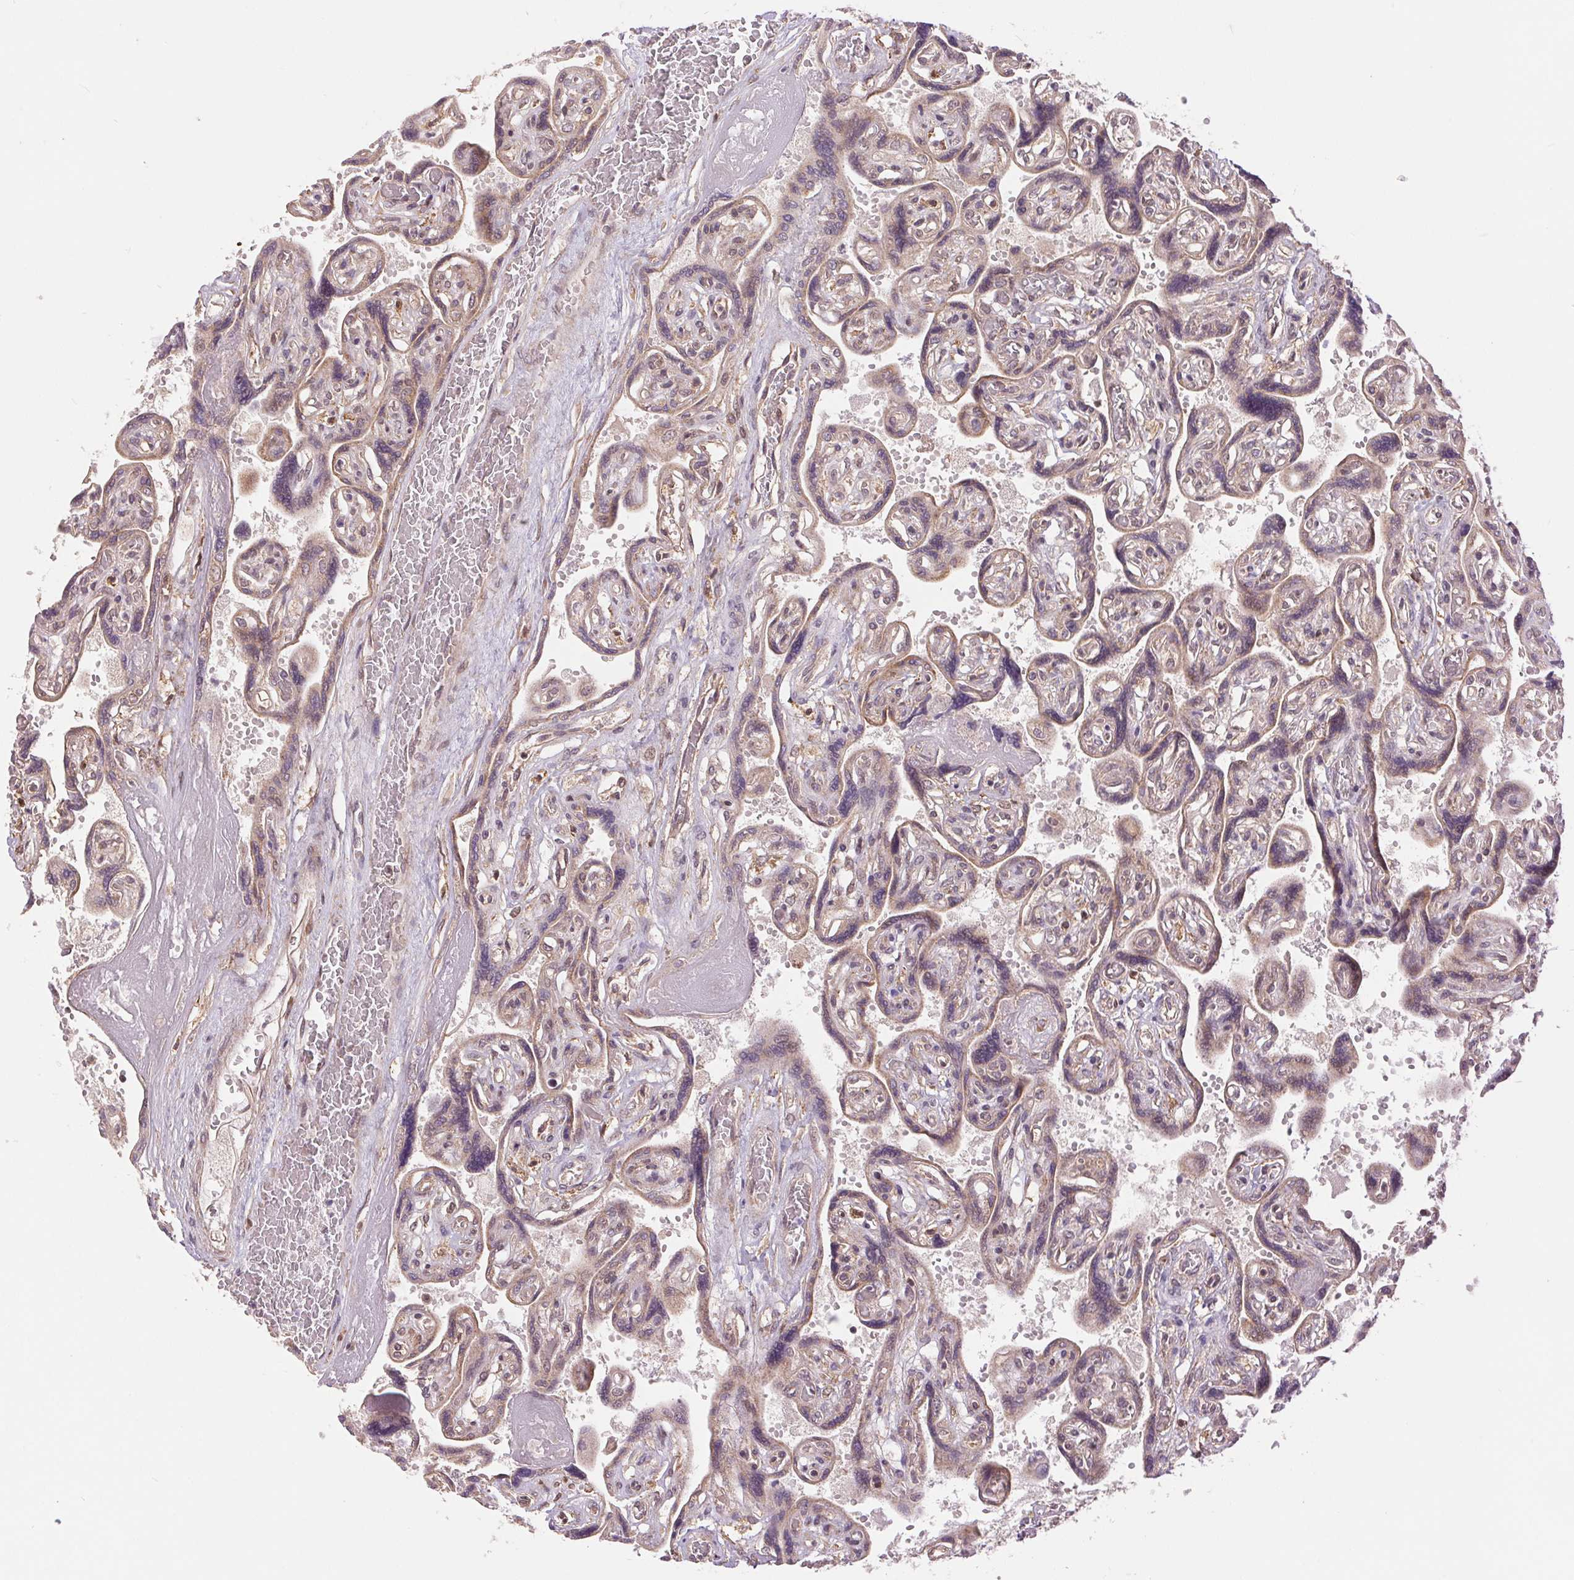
{"staining": {"intensity": "moderate", "quantity": ">75%", "location": "cytoplasmic/membranous,nuclear"}, "tissue": "placenta", "cell_type": "Decidual cells", "image_type": "normal", "snomed": [{"axis": "morphology", "description": "Normal tissue, NOS"}, {"axis": "topography", "description": "Placenta"}], "caption": "Immunohistochemistry (DAB) staining of unremarkable human placenta displays moderate cytoplasmic/membranous,nuclear protein staining in approximately >75% of decidual cells. The staining was performed using DAB (3,3'-diaminobenzidine), with brown indicating positive protein expression. Nuclei are stained blue with hematoxylin.", "gene": "BTF3L4", "patient": {"sex": "female", "age": 32}}